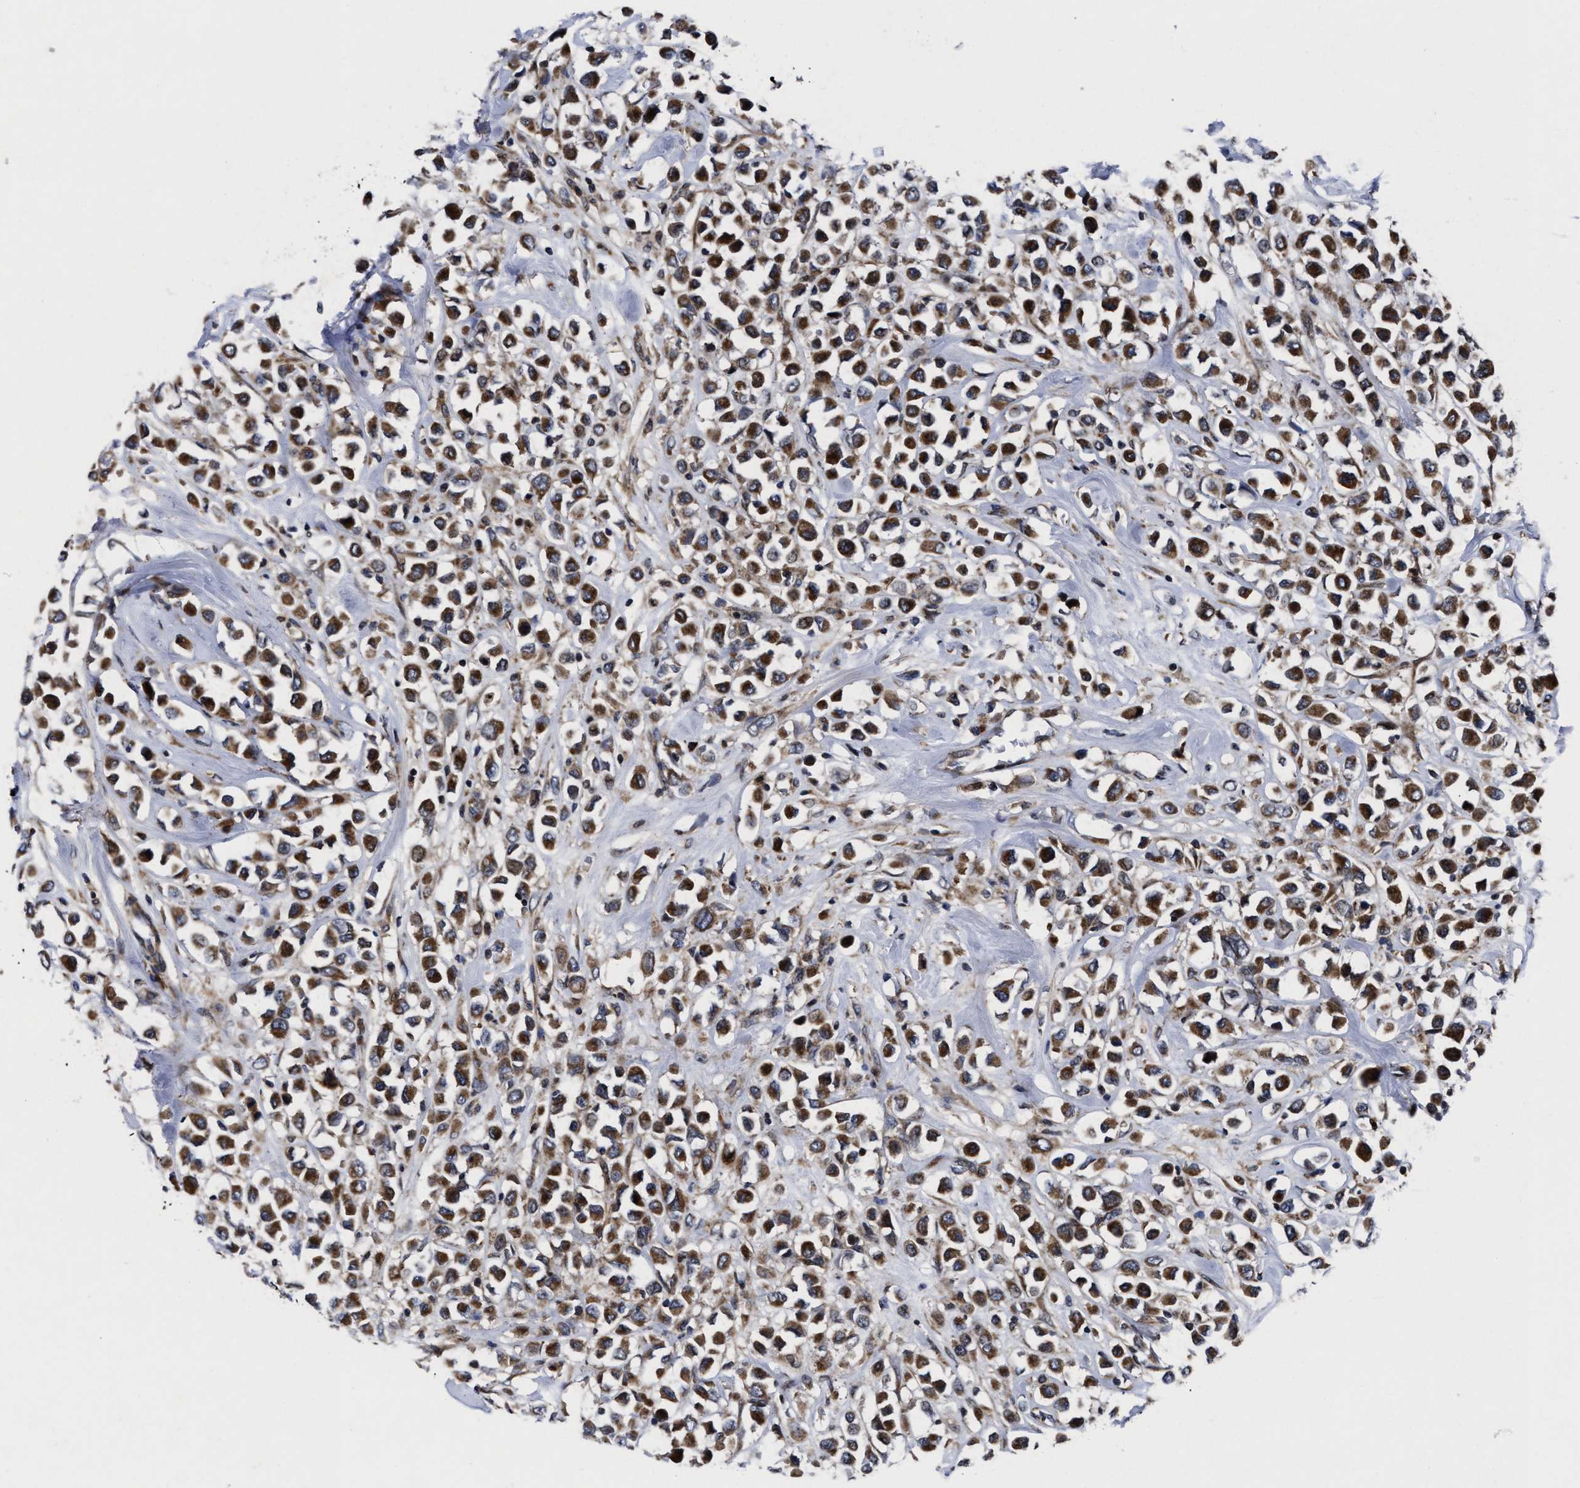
{"staining": {"intensity": "moderate", "quantity": ">75%", "location": "cytoplasmic/membranous"}, "tissue": "breast cancer", "cell_type": "Tumor cells", "image_type": "cancer", "snomed": [{"axis": "morphology", "description": "Duct carcinoma"}, {"axis": "topography", "description": "Breast"}], "caption": "This histopathology image demonstrates breast cancer (invasive ductal carcinoma) stained with immunohistochemistry (IHC) to label a protein in brown. The cytoplasmic/membranous of tumor cells show moderate positivity for the protein. Nuclei are counter-stained blue.", "gene": "MRPL50", "patient": {"sex": "female", "age": 61}}